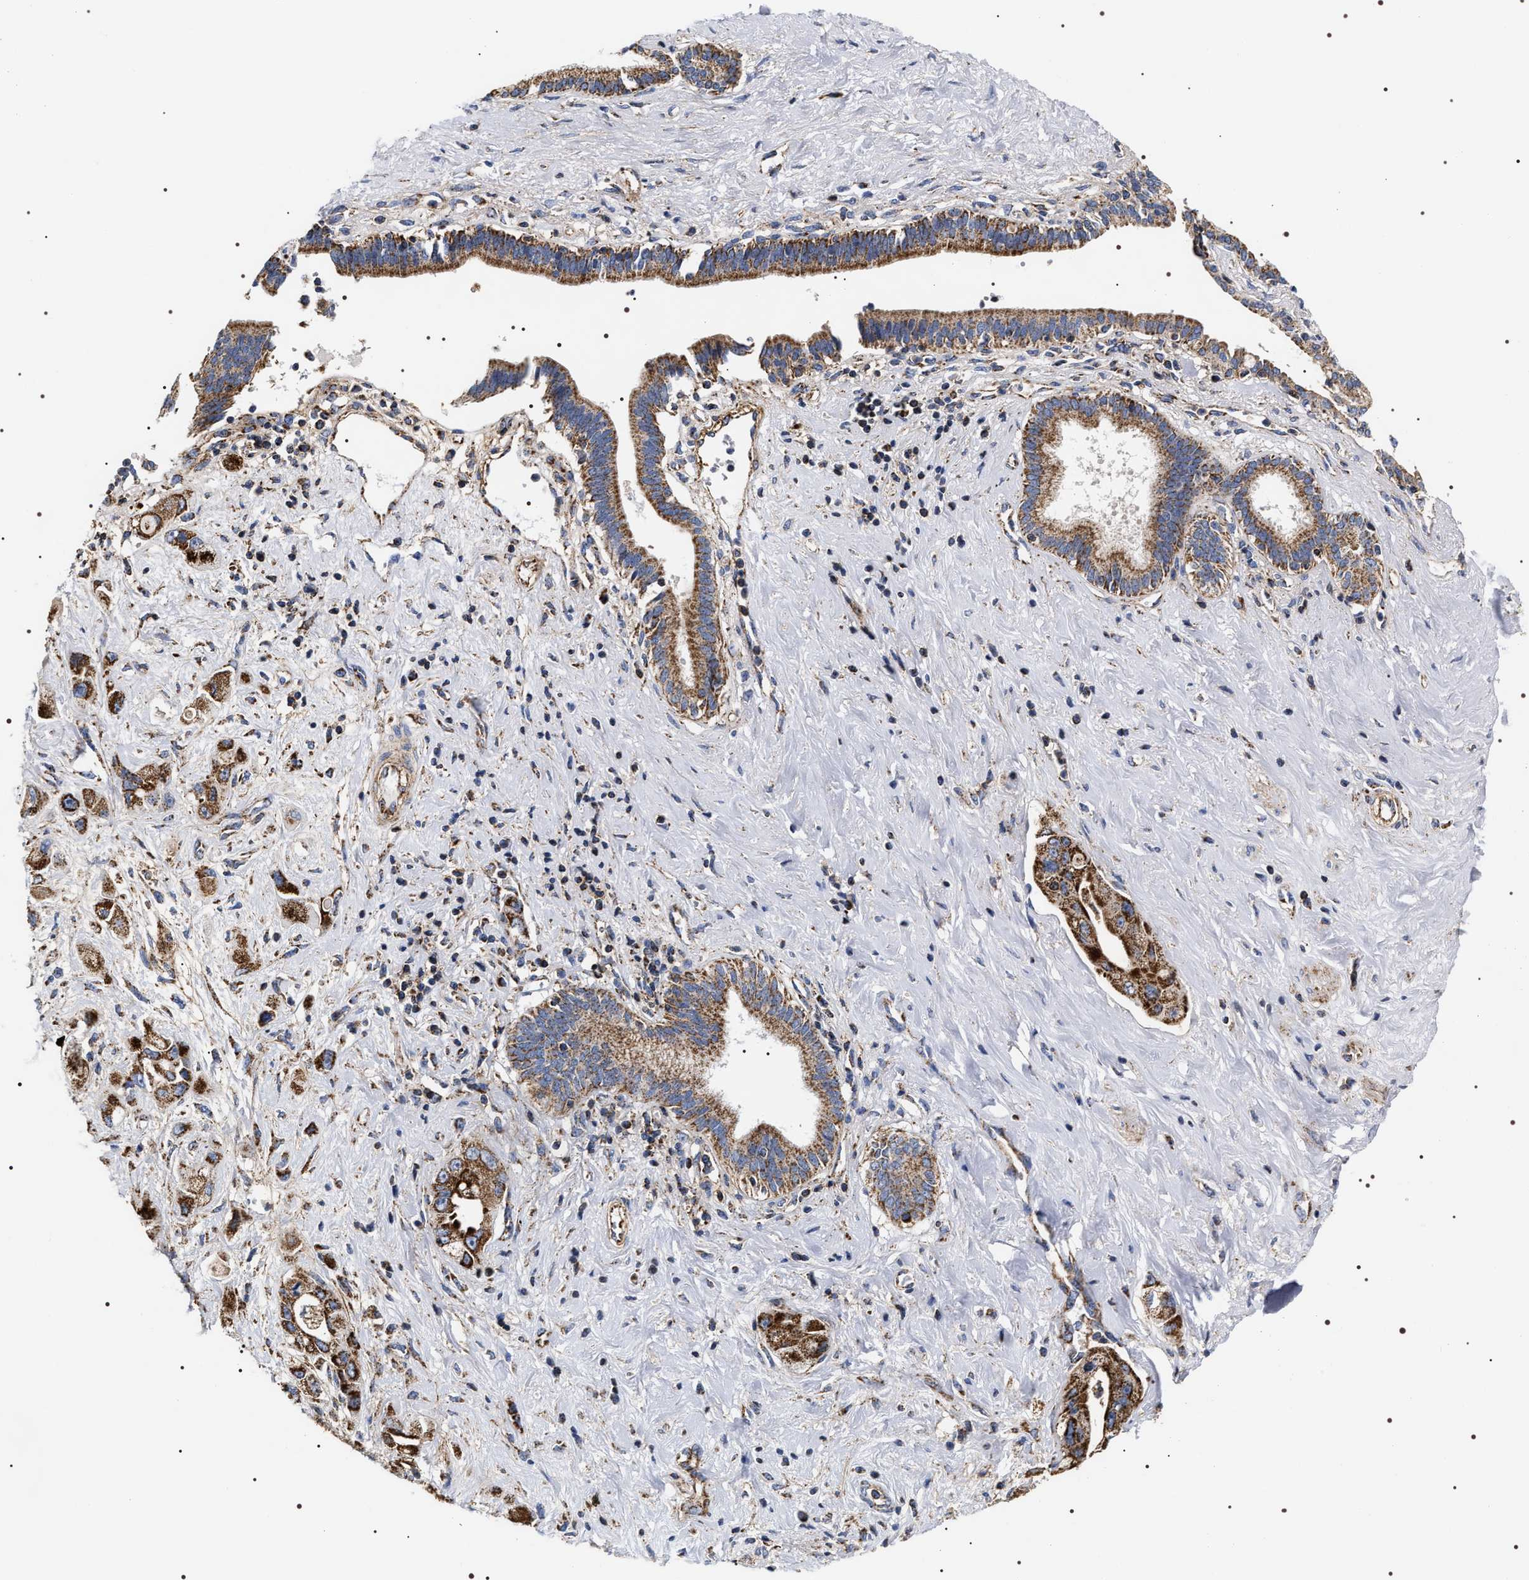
{"staining": {"intensity": "moderate", "quantity": ">75%", "location": "cytoplasmic/membranous"}, "tissue": "pancreatic cancer", "cell_type": "Tumor cells", "image_type": "cancer", "snomed": [{"axis": "morphology", "description": "Adenocarcinoma, NOS"}, {"axis": "topography", "description": "Pancreas"}], "caption": "An image of adenocarcinoma (pancreatic) stained for a protein reveals moderate cytoplasmic/membranous brown staining in tumor cells. (DAB IHC, brown staining for protein, blue staining for nuclei).", "gene": "COG5", "patient": {"sex": "female", "age": 66}}